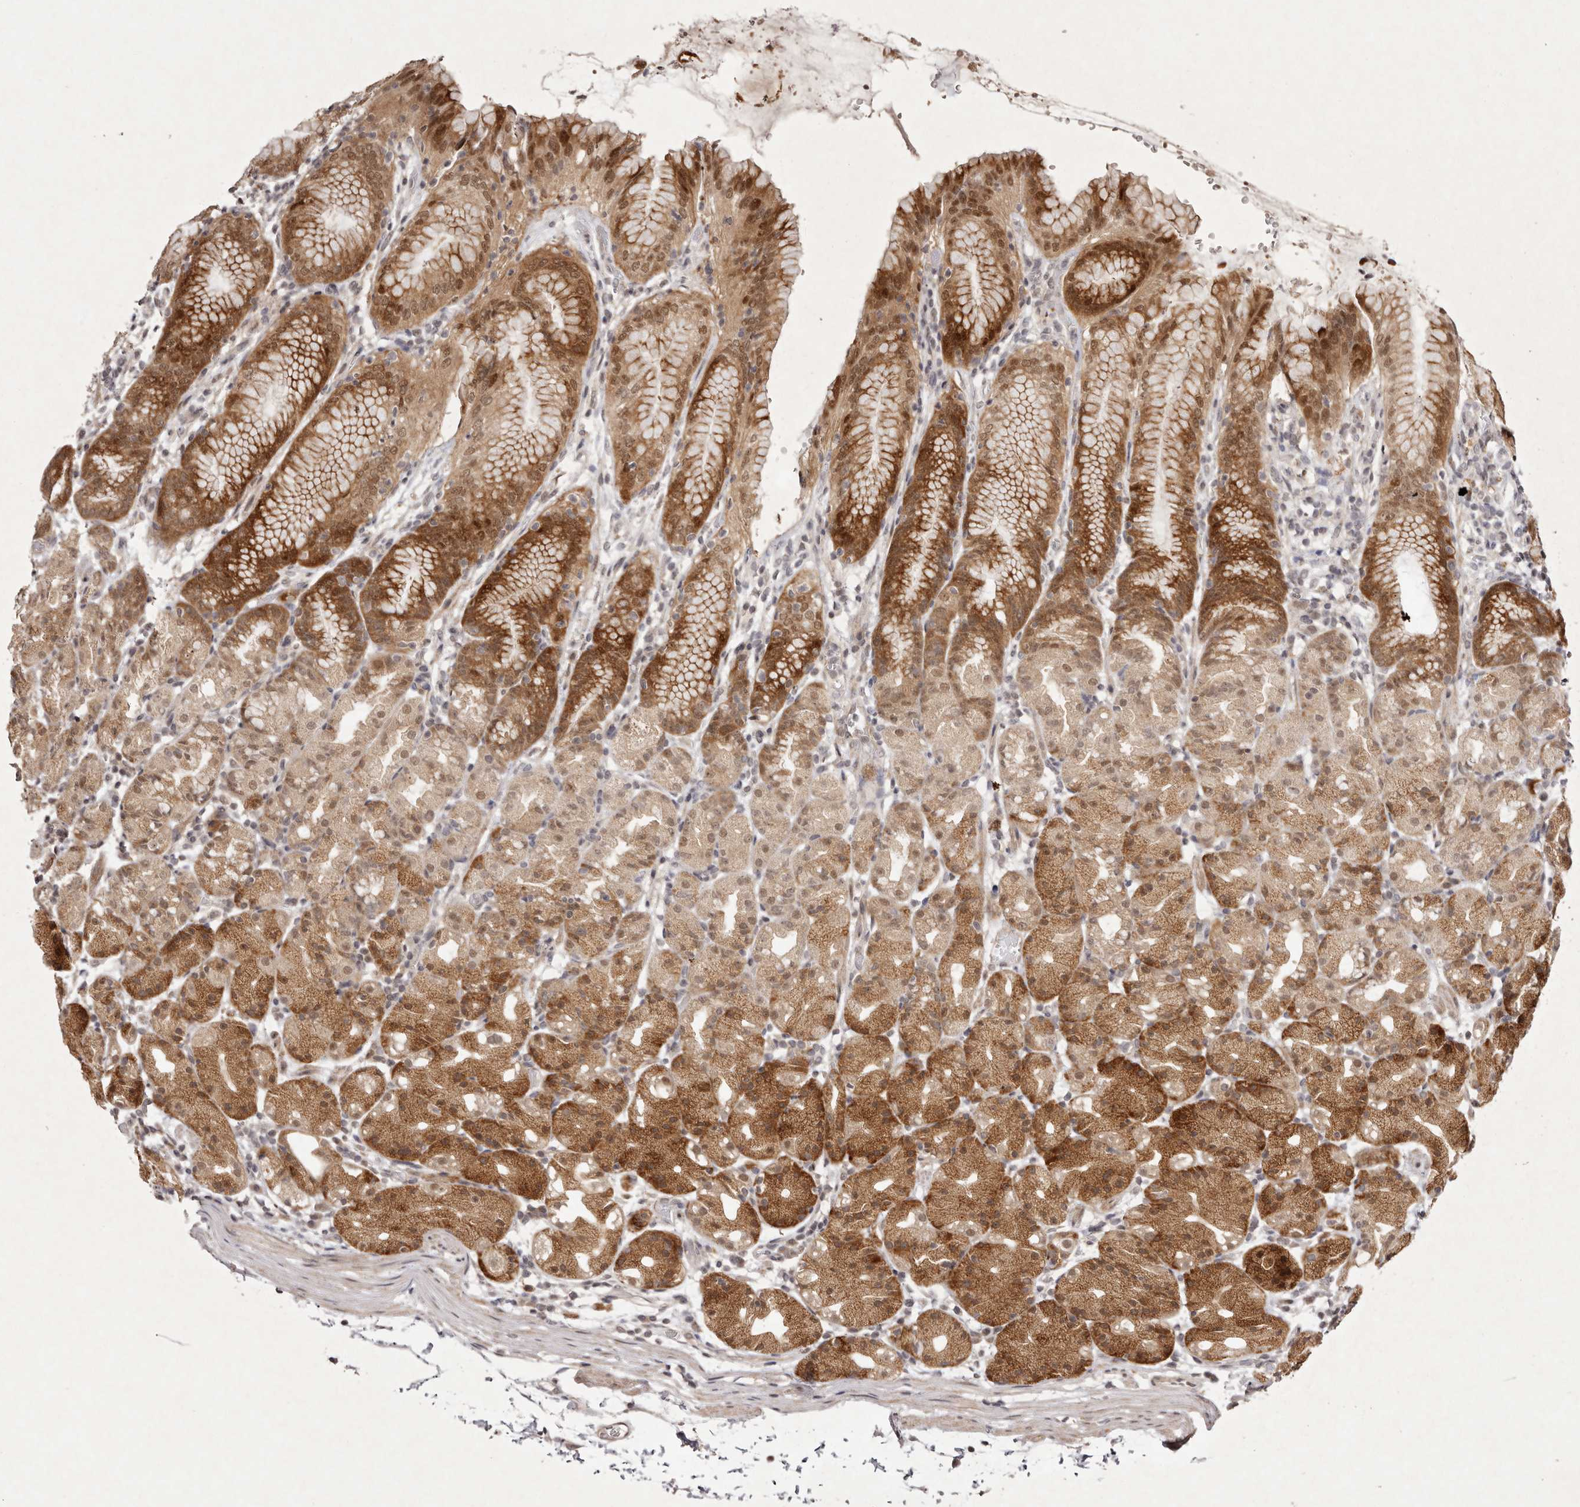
{"staining": {"intensity": "strong", "quantity": ">75%", "location": "cytoplasmic/membranous,nuclear"}, "tissue": "stomach", "cell_type": "Glandular cells", "image_type": "normal", "snomed": [{"axis": "morphology", "description": "Normal tissue, NOS"}, {"axis": "topography", "description": "Stomach, upper"}], "caption": "Strong cytoplasmic/membranous,nuclear expression for a protein is seen in approximately >75% of glandular cells of normal stomach using immunohistochemistry.", "gene": "BUD31", "patient": {"sex": "male", "age": 48}}